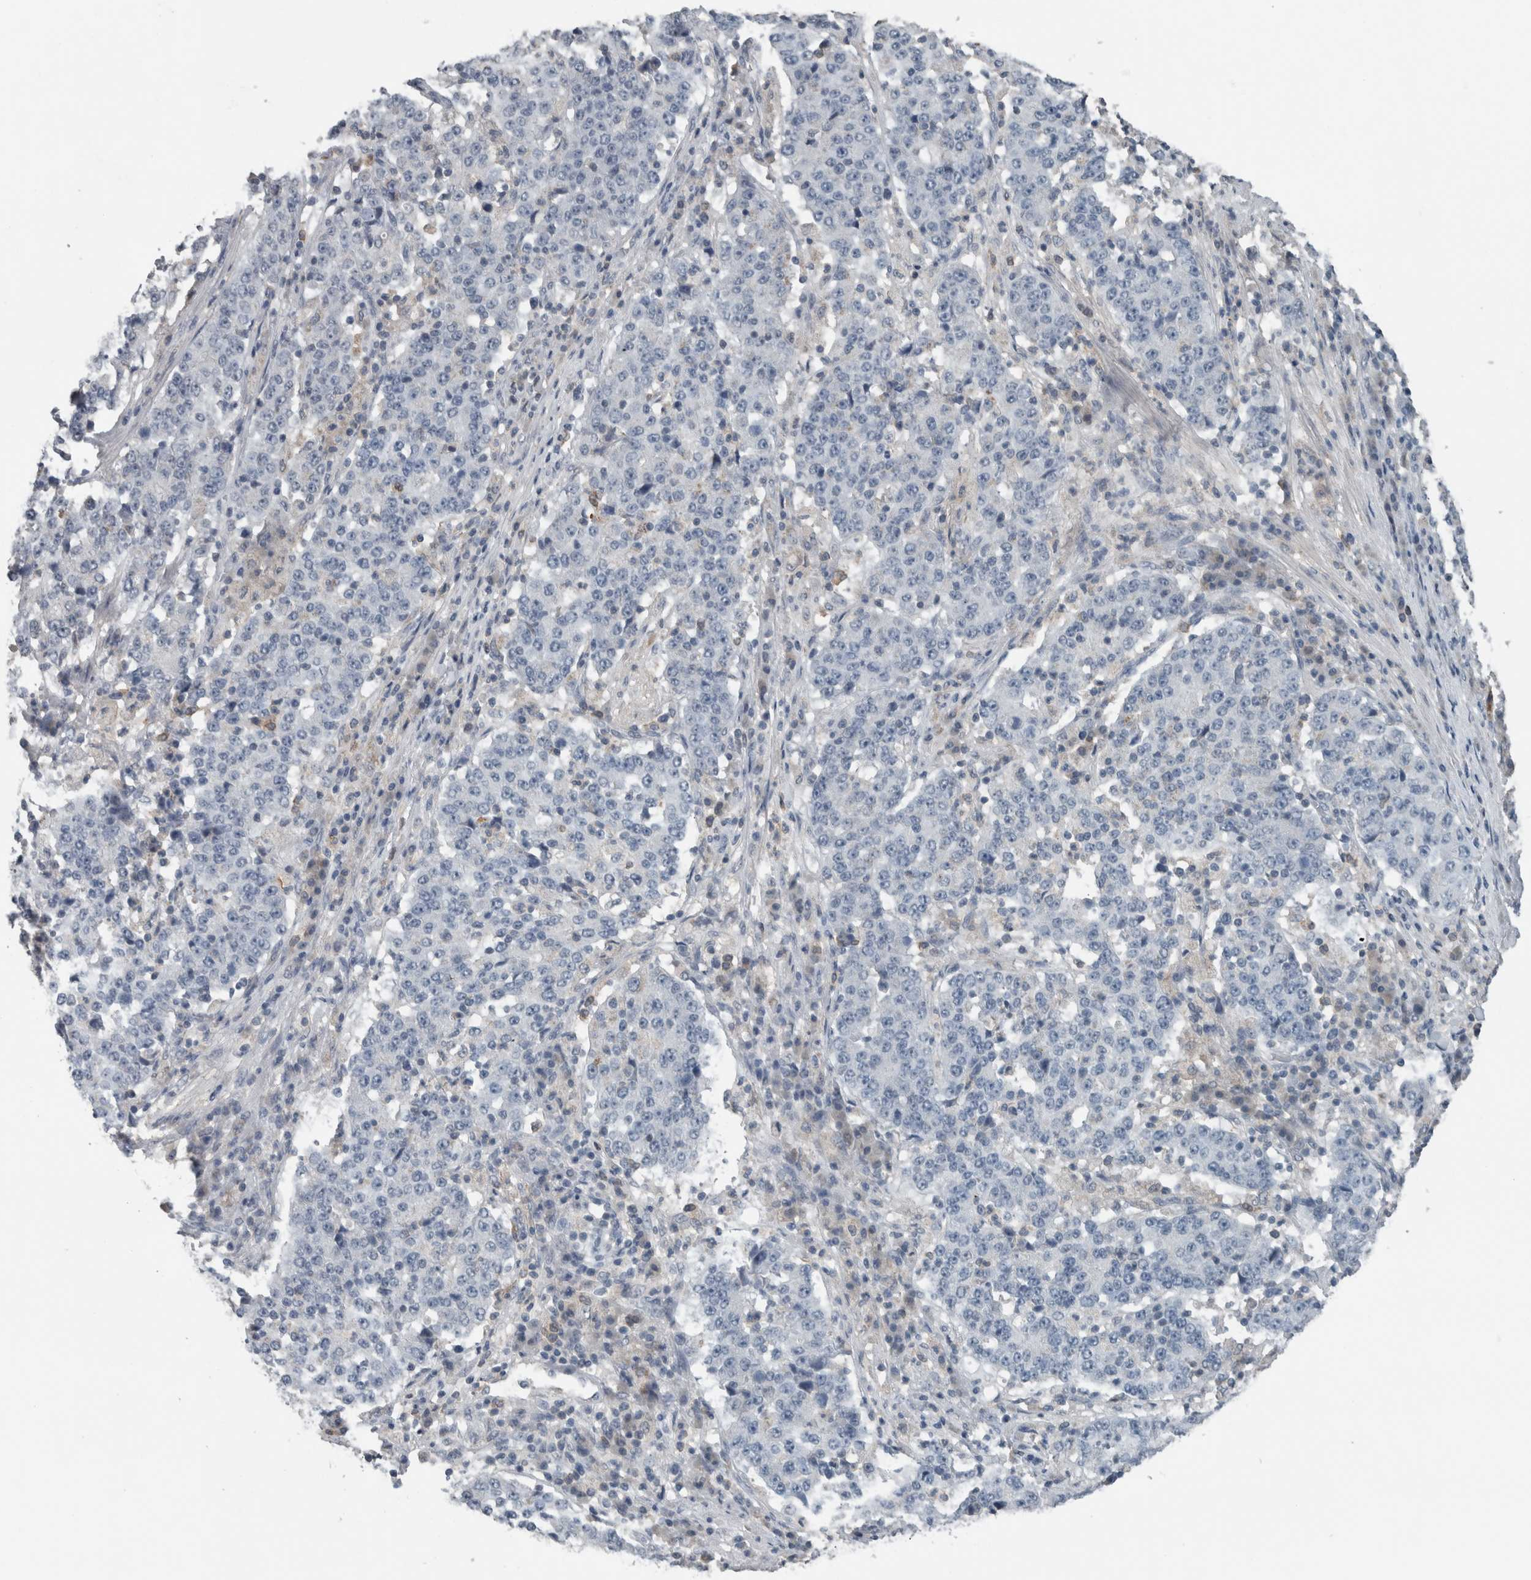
{"staining": {"intensity": "negative", "quantity": "none", "location": "none"}, "tissue": "stomach cancer", "cell_type": "Tumor cells", "image_type": "cancer", "snomed": [{"axis": "morphology", "description": "Adenocarcinoma, NOS"}, {"axis": "topography", "description": "Stomach"}], "caption": "DAB (3,3'-diaminobenzidine) immunohistochemical staining of human stomach cancer displays no significant positivity in tumor cells.", "gene": "ACSF2", "patient": {"sex": "male", "age": 59}}